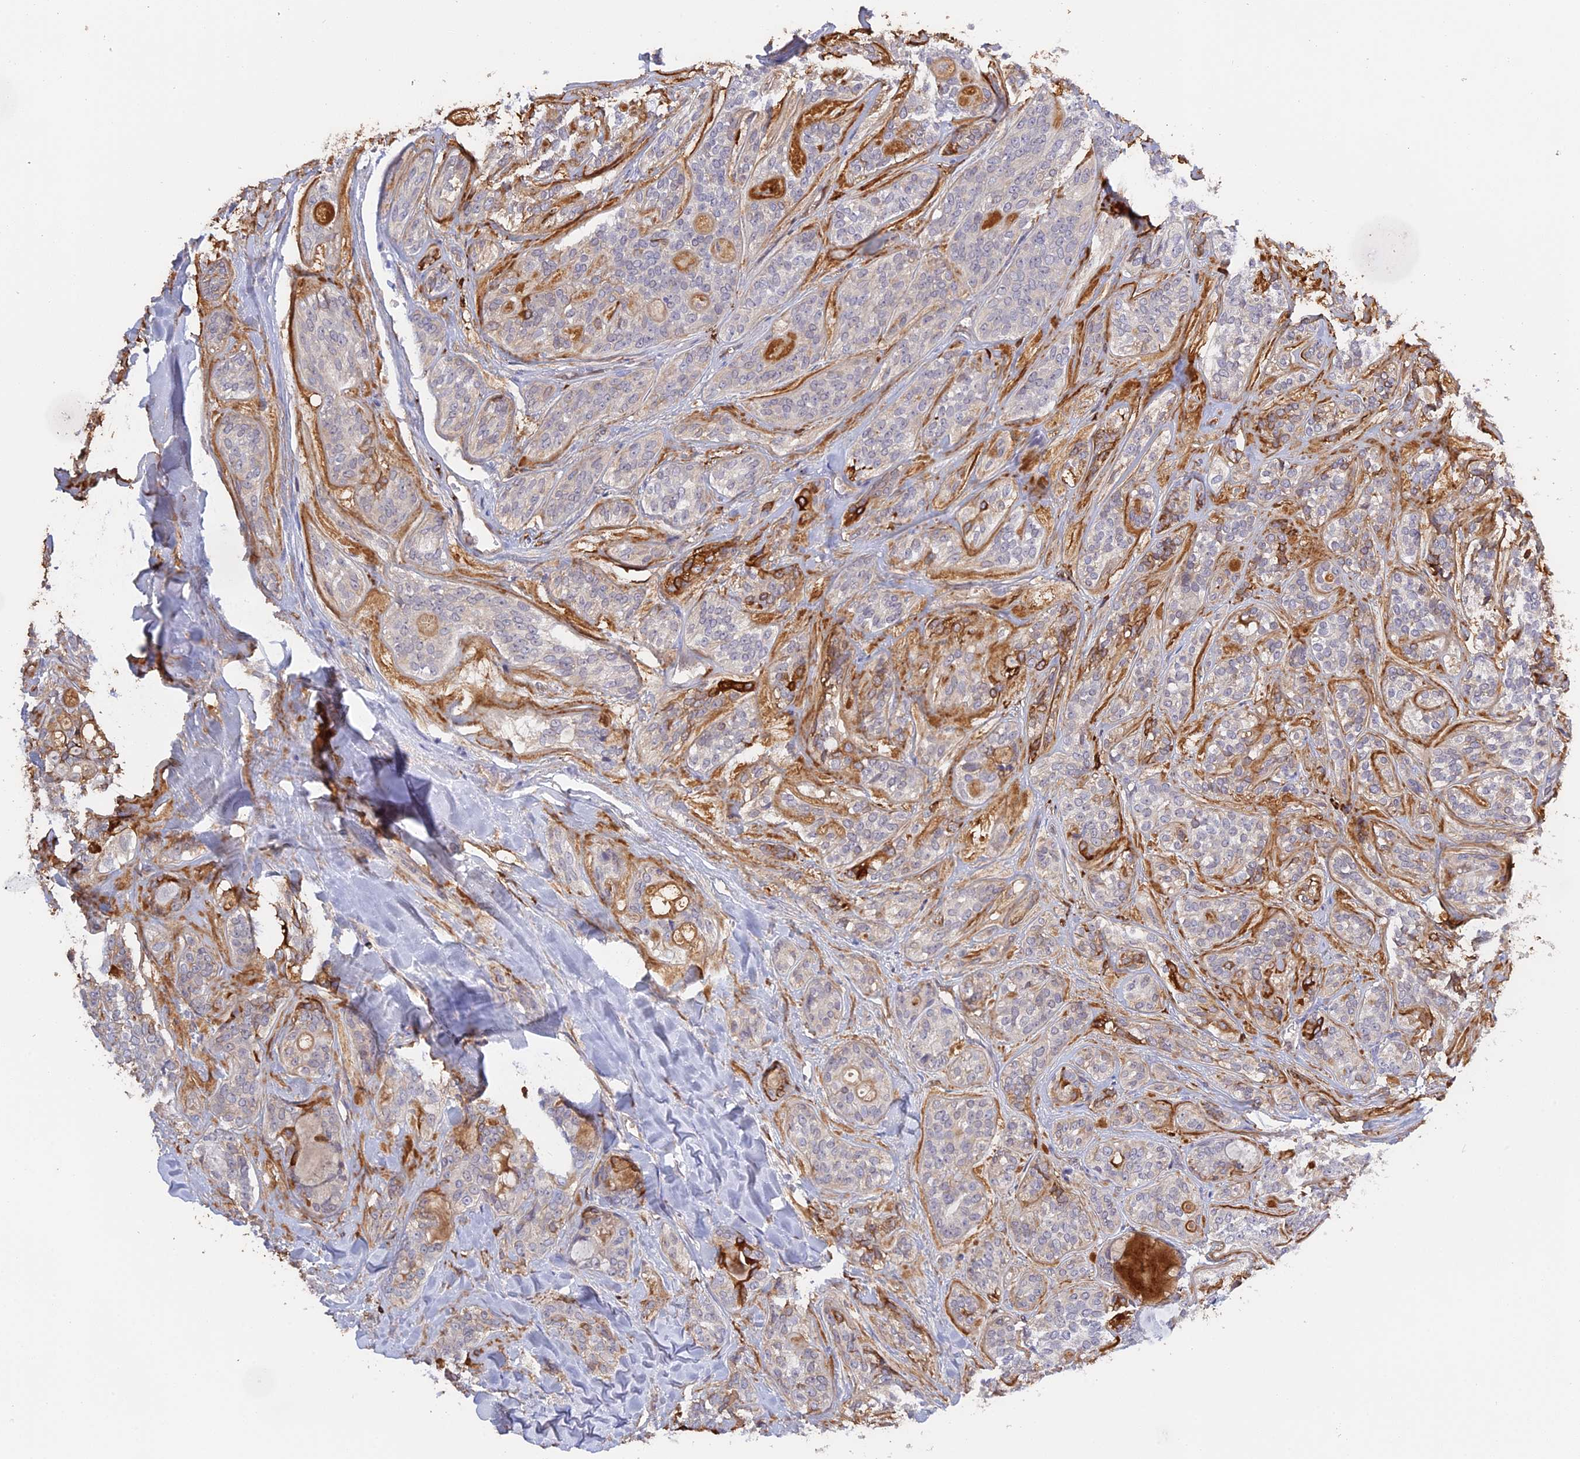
{"staining": {"intensity": "negative", "quantity": "none", "location": "none"}, "tissue": "head and neck cancer", "cell_type": "Tumor cells", "image_type": "cancer", "snomed": [{"axis": "morphology", "description": "Adenocarcinoma, NOS"}, {"axis": "topography", "description": "Head-Neck"}], "caption": "Immunohistochemistry histopathology image of head and neck cancer (adenocarcinoma) stained for a protein (brown), which reveals no positivity in tumor cells.", "gene": "PZP", "patient": {"sex": "male", "age": 66}}